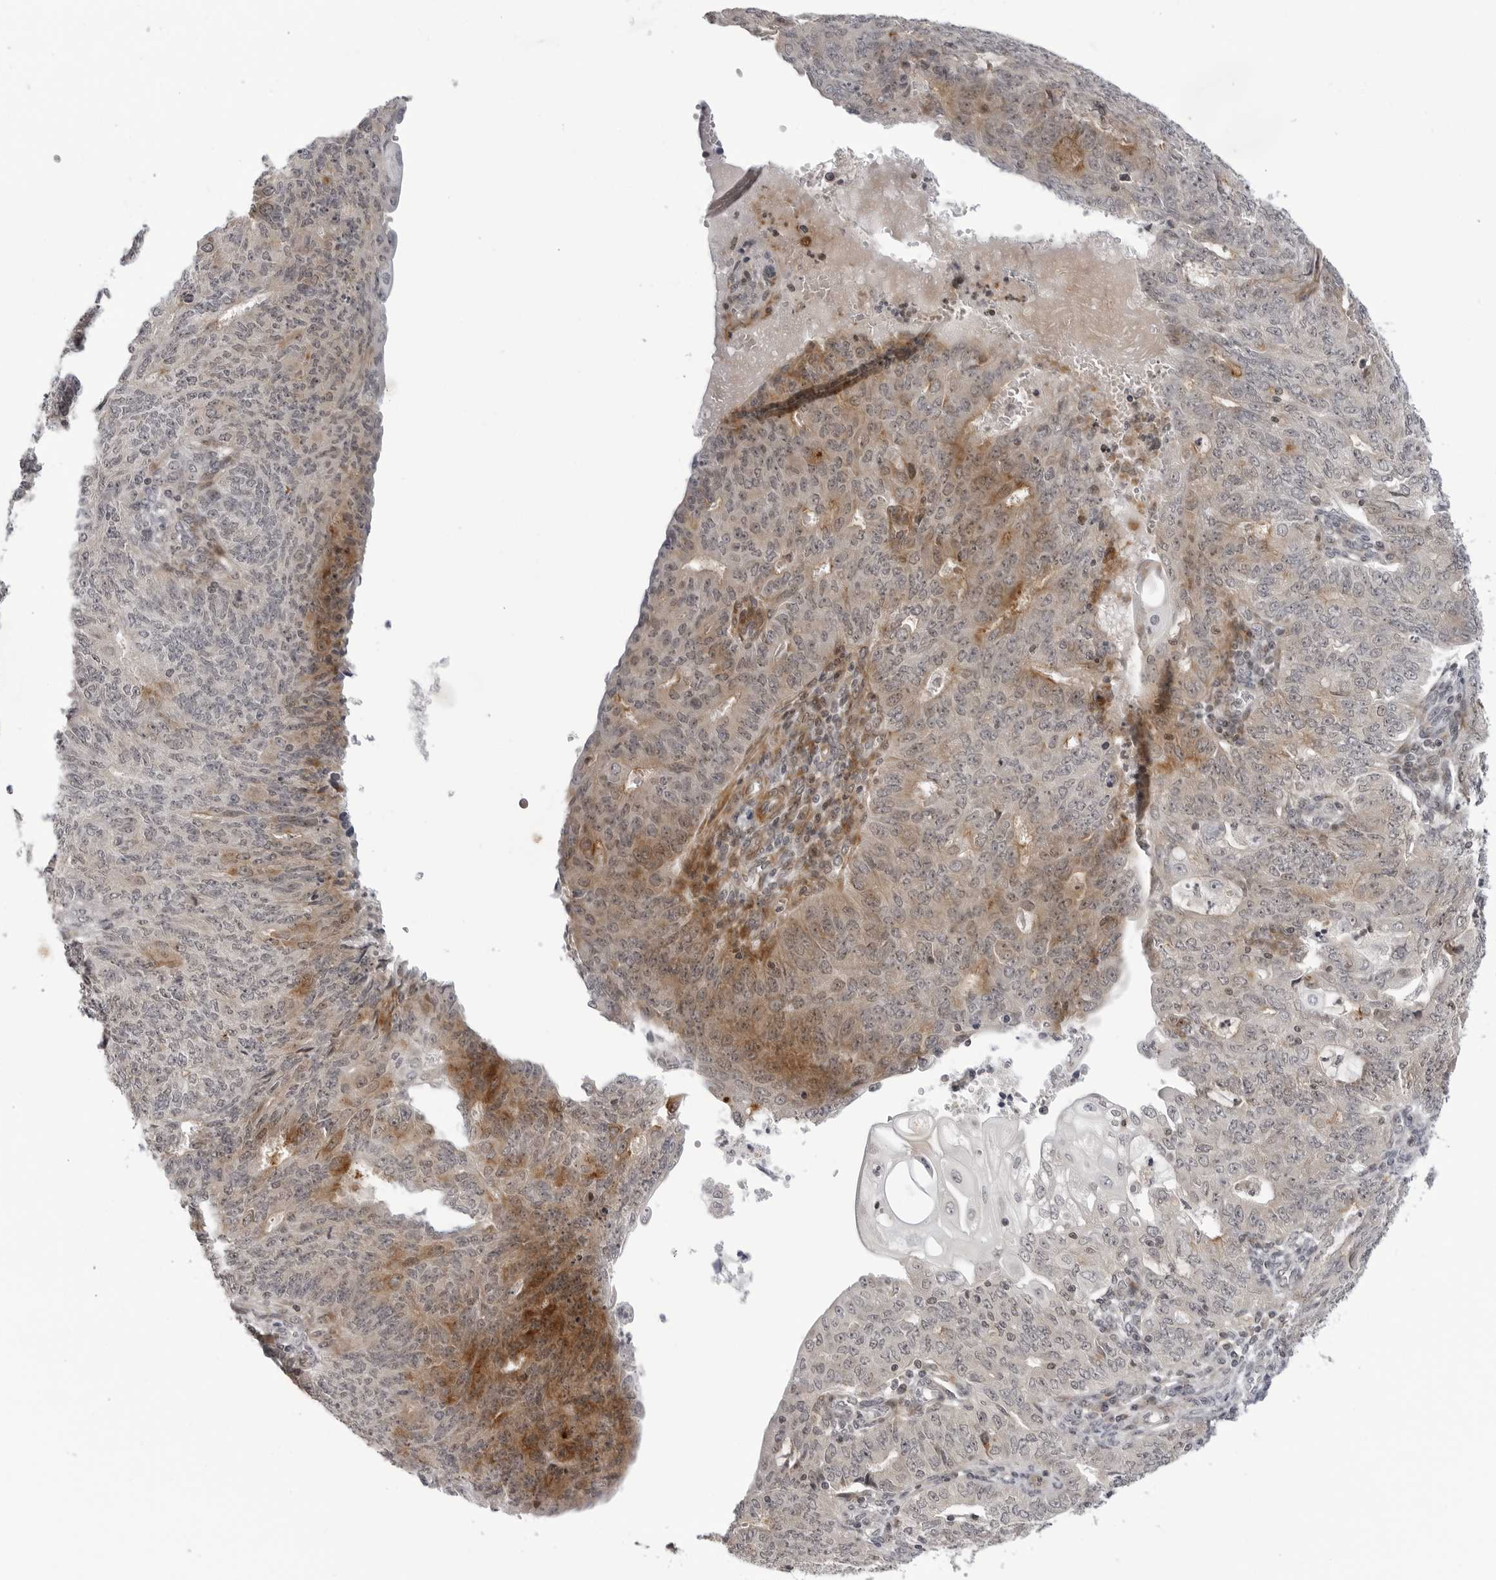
{"staining": {"intensity": "moderate", "quantity": "<25%", "location": "cytoplasmic/membranous"}, "tissue": "endometrial cancer", "cell_type": "Tumor cells", "image_type": "cancer", "snomed": [{"axis": "morphology", "description": "Adenocarcinoma, NOS"}, {"axis": "topography", "description": "Endometrium"}], "caption": "Approximately <25% of tumor cells in human endometrial cancer (adenocarcinoma) reveal moderate cytoplasmic/membranous protein positivity as visualized by brown immunohistochemical staining.", "gene": "ADAMTS5", "patient": {"sex": "female", "age": 32}}